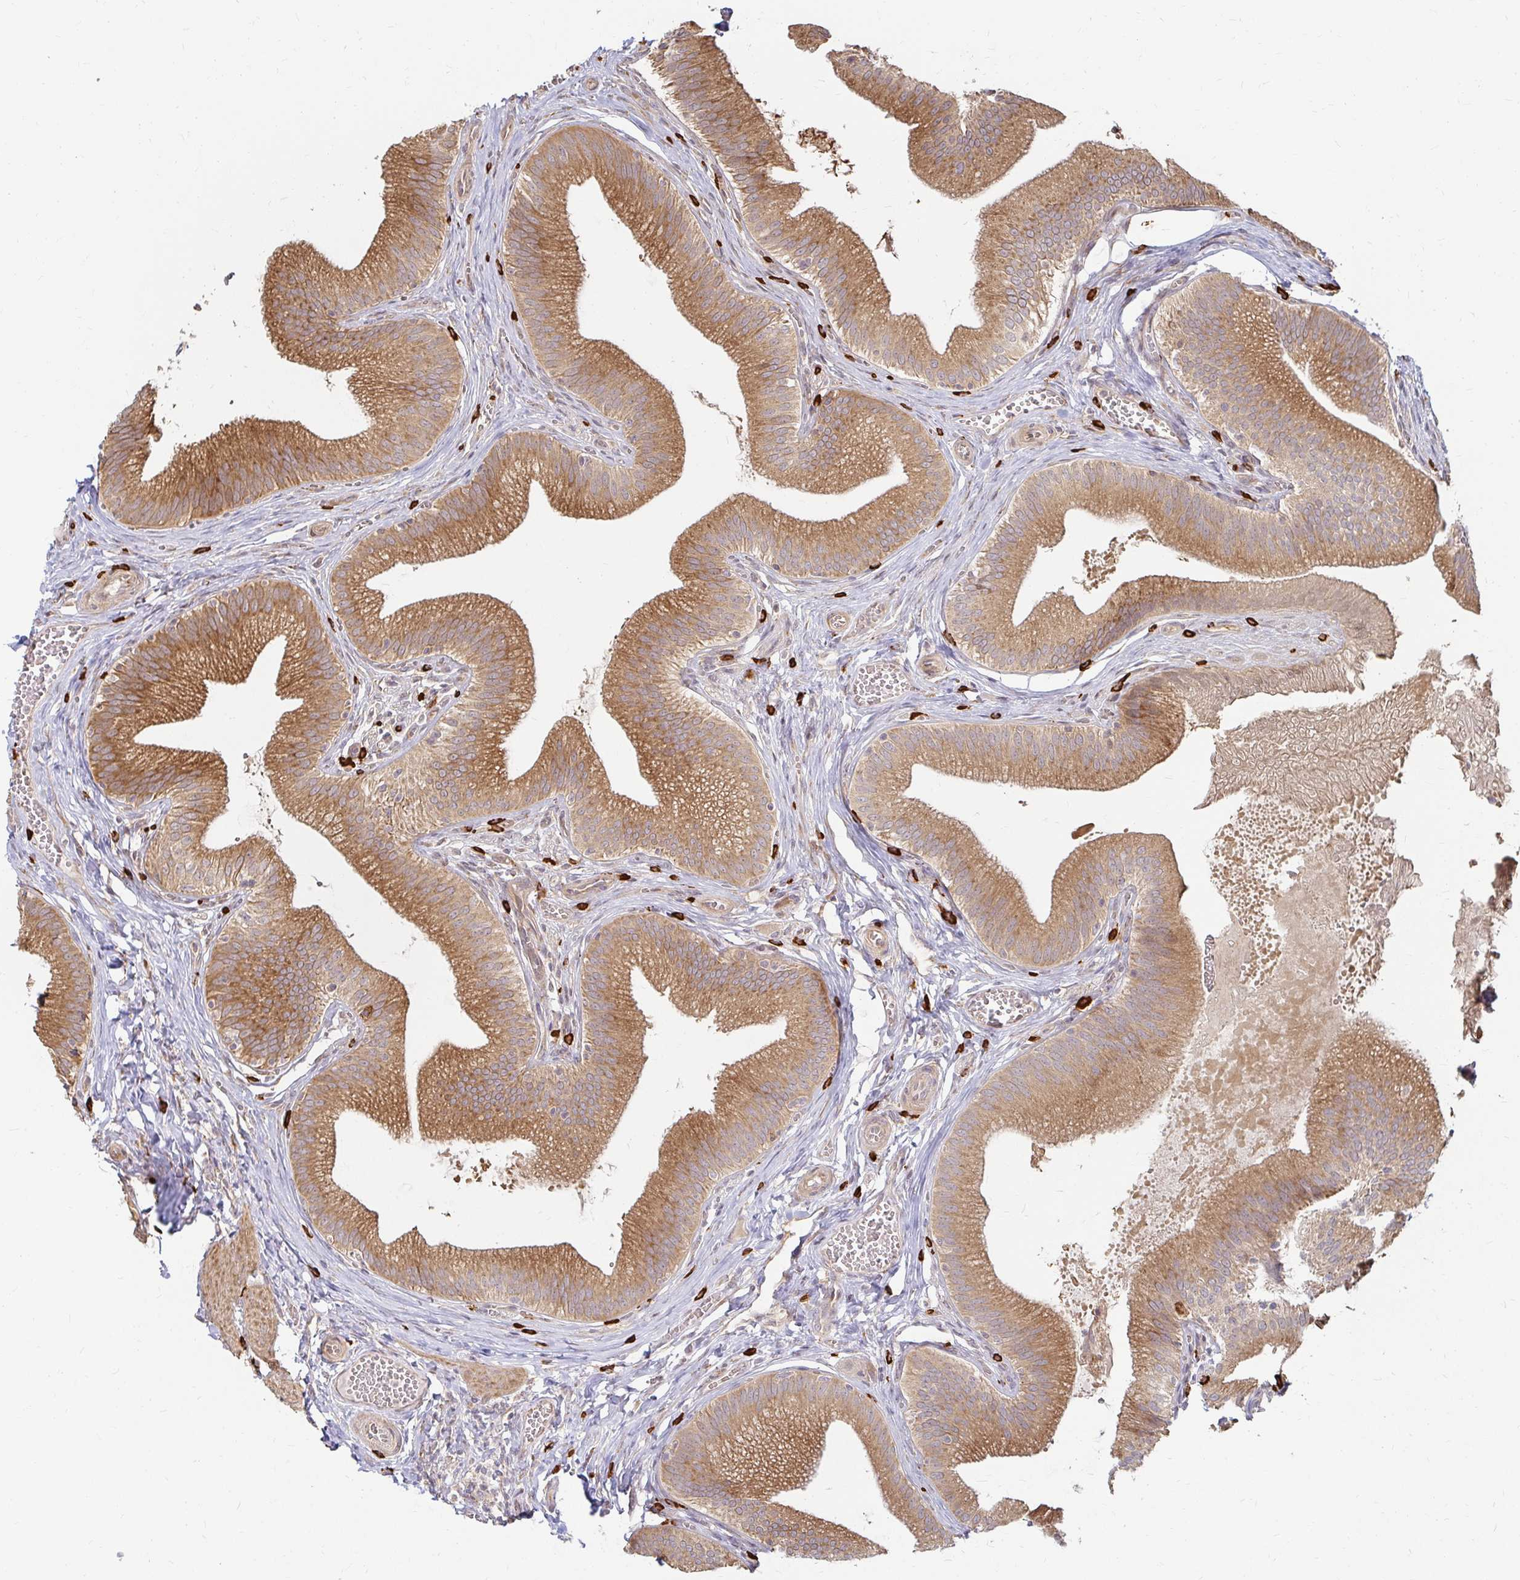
{"staining": {"intensity": "moderate", "quantity": ">75%", "location": "cytoplasmic/membranous"}, "tissue": "gallbladder", "cell_type": "Glandular cells", "image_type": "normal", "snomed": [{"axis": "morphology", "description": "Normal tissue, NOS"}, {"axis": "topography", "description": "Gallbladder"}], "caption": "Protein expression analysis of normal human gallbladder reveals moderate cytoplasmic/membranous staining in about >75% of glandular cells.", "gene": "CAST", "patient": {"sex": "male", "age": 17}}